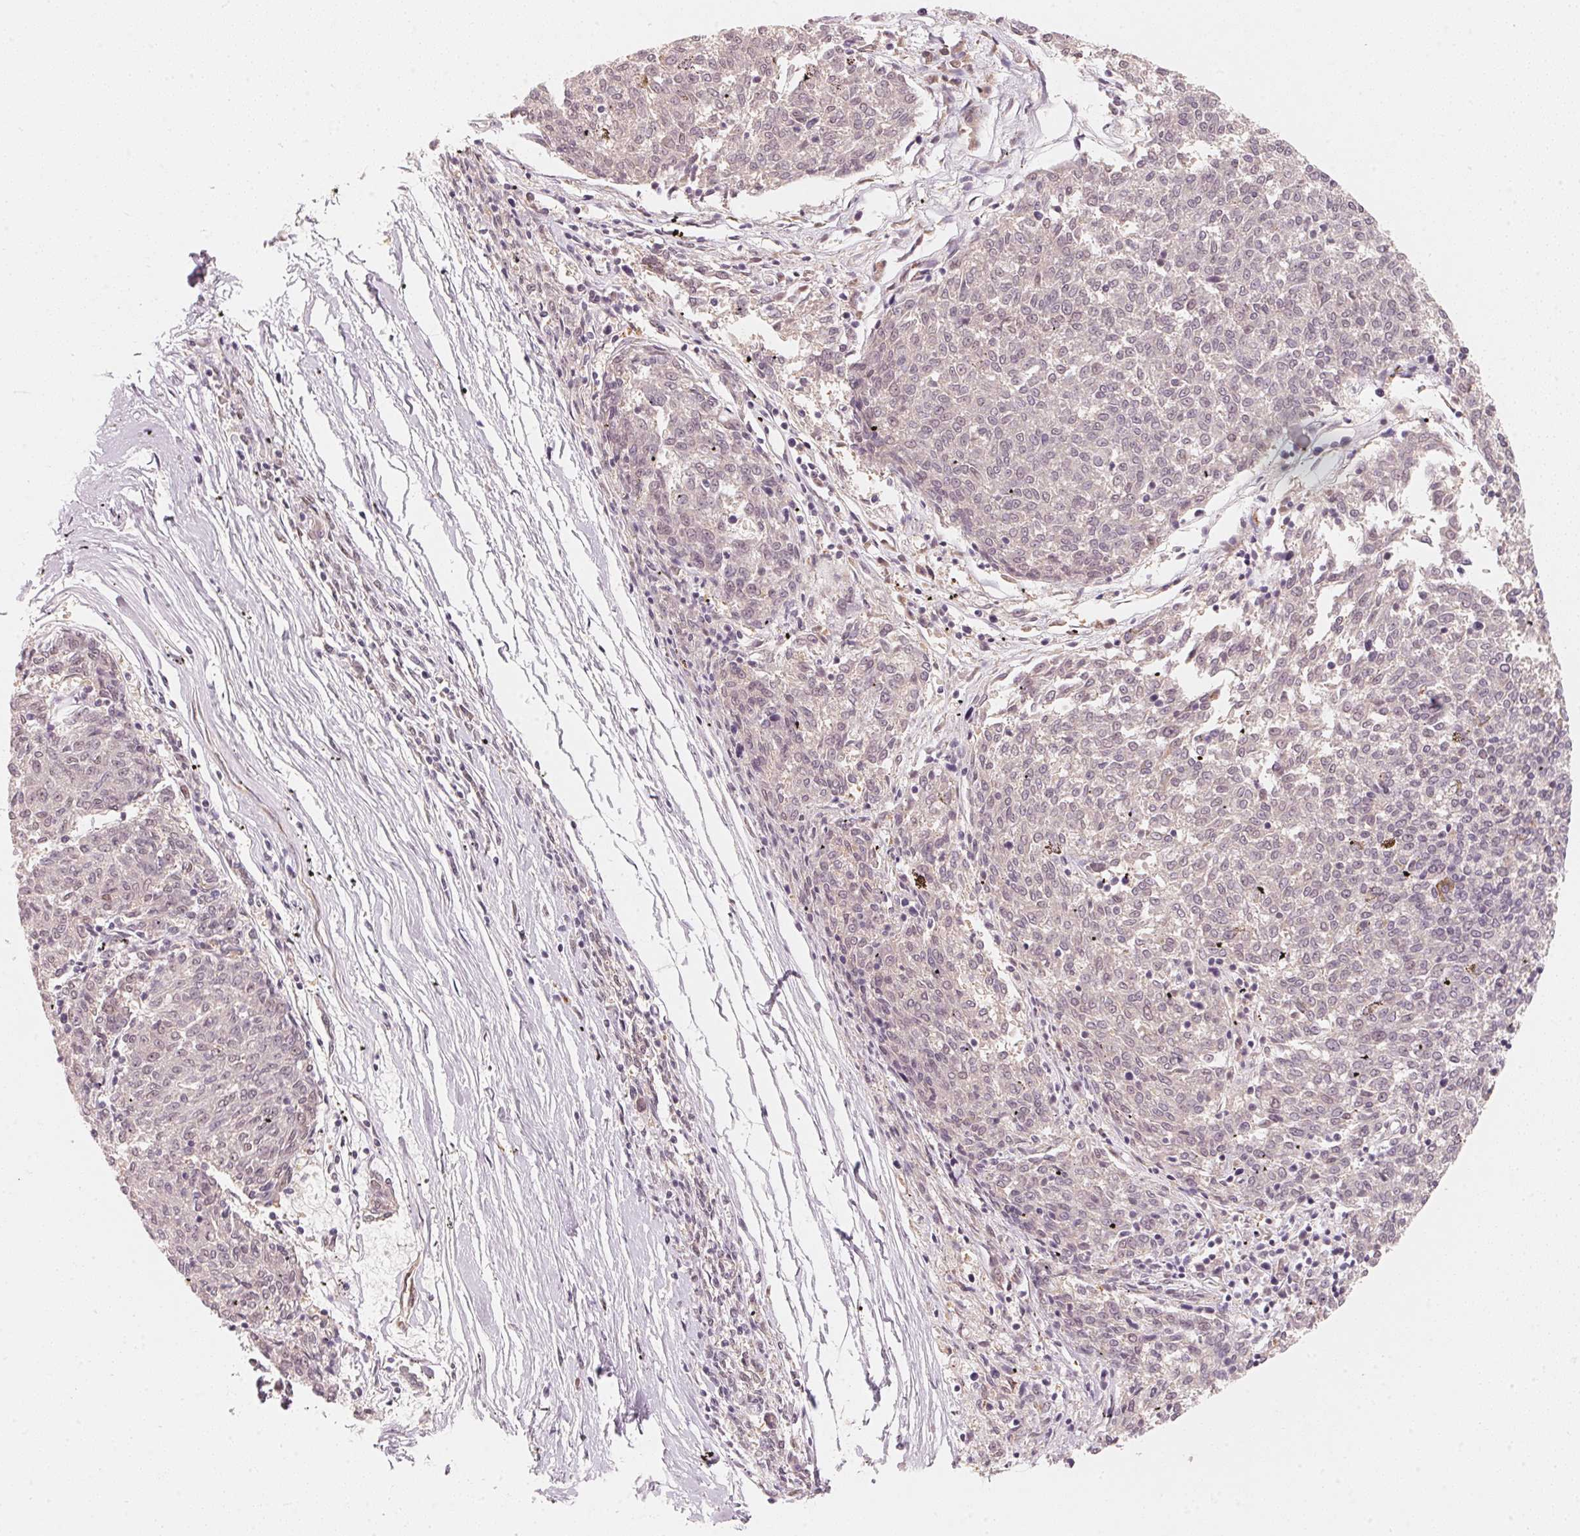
{"staining": {"intensity": "weak", "quantity": "<25%", "location": "nuclear"}, "tissue": "melanoma", "cell_type": "Tumor cells", "image_type": "cancer", "snomed": [{"axis": "morphology", "description": "Malignant melanoma, NOS"}, {"axis": "topography", "description": "Skin"}], "caption": "A high-resolution histopathology image shows immunohistochemistry staining of melanoma, which reveals no significant positivity in tumor cells.", "gene": "ARHGAP22", "patient": {"sex": "female", "age": 72}}